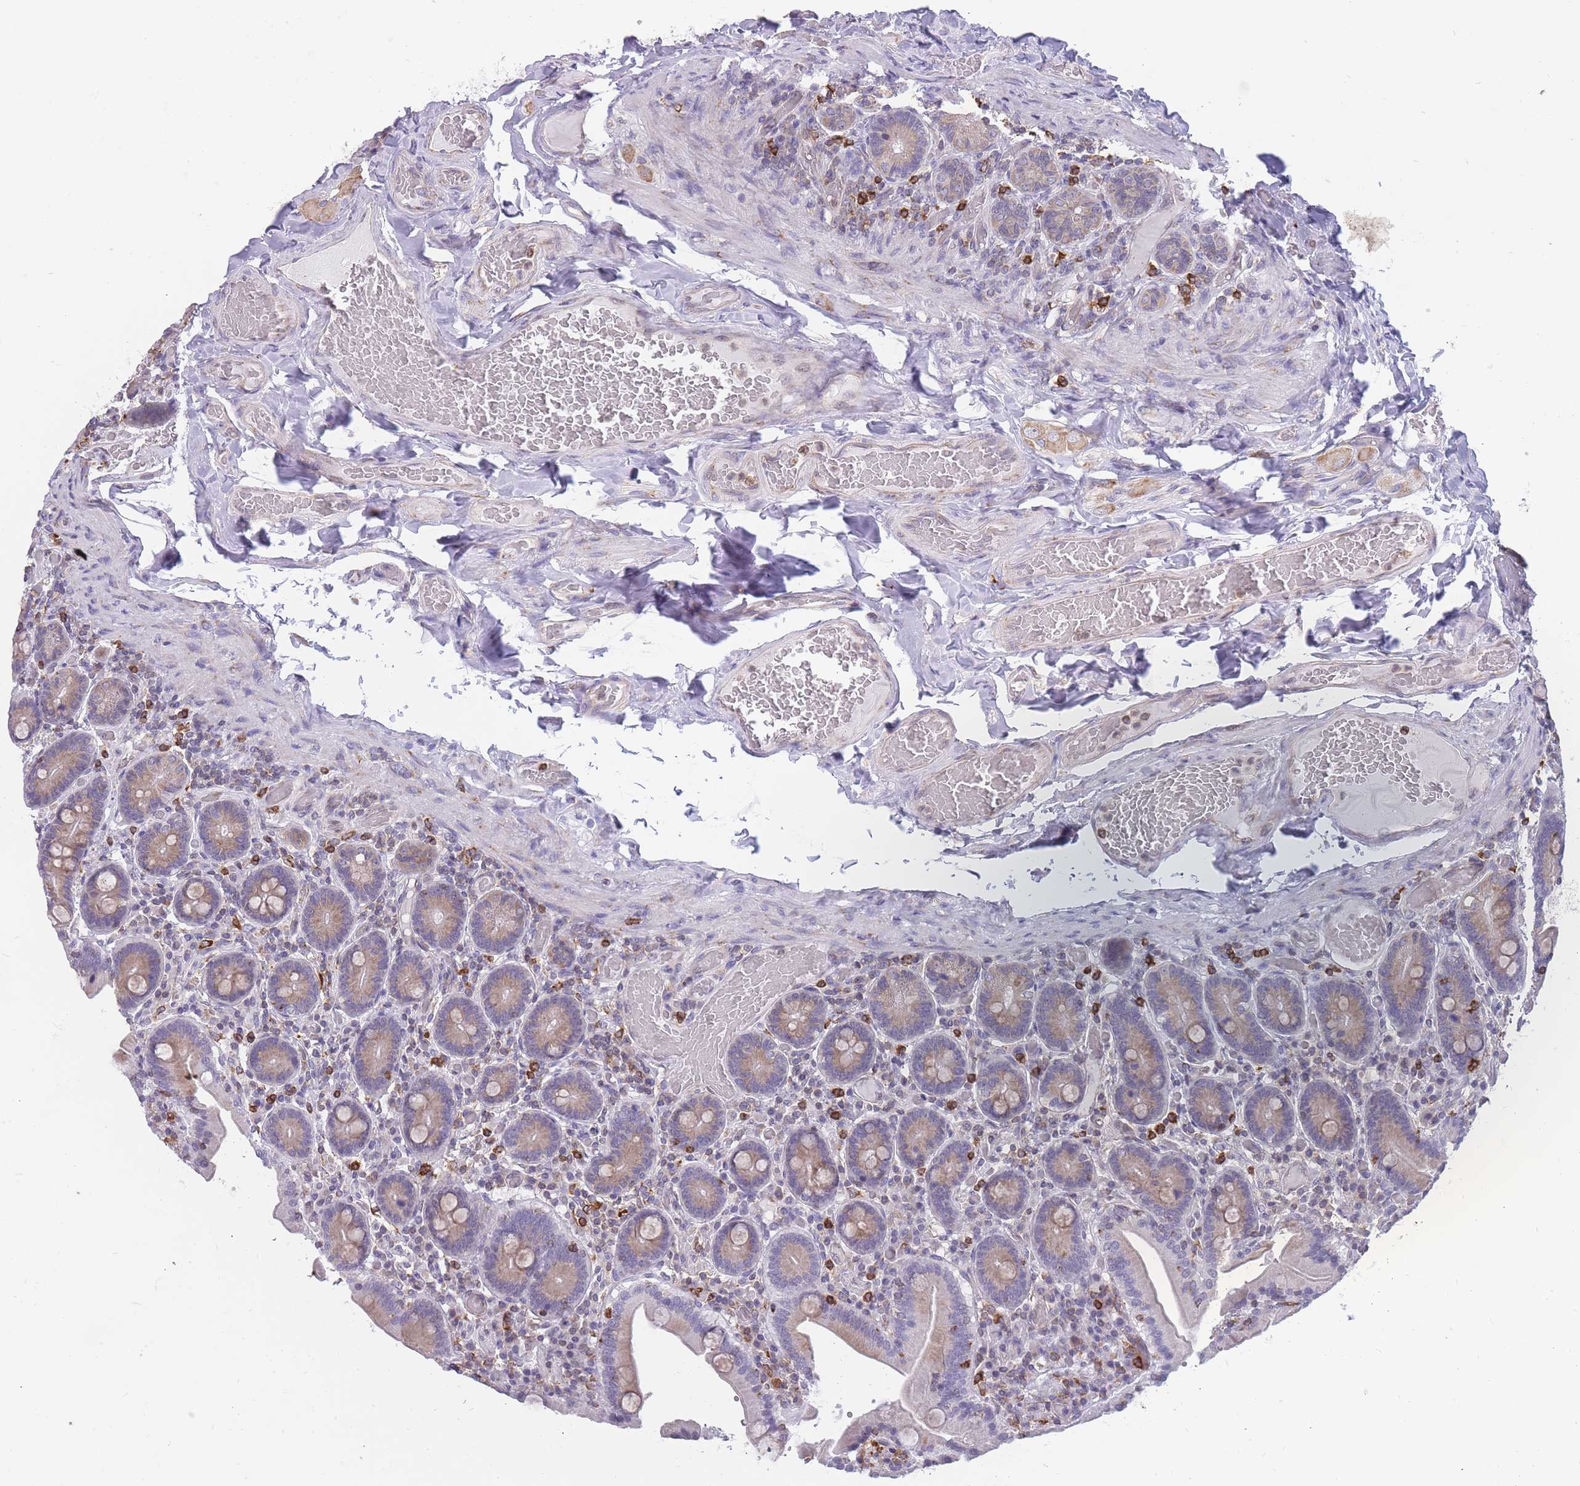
{"staining": {"intensity": "moderate", "quantity": ">75%", "location": "cytoplasmic/membranous"}, "tissue": "duodenum", "cell_type": "Glandular cells", "image_type": "normal", "snomed": [{"axis": "morphology", "description": "Normal tissue, NOS"}, {"axis": "topography", "description": "Duodenum"}], "caption": "Moderate cytoplasmic/membranous protein staining is present in approximately >75% of glandular cells in duodenum.", "gene": "ZNF662", "patient": {"sex": "female", "age": 62}}